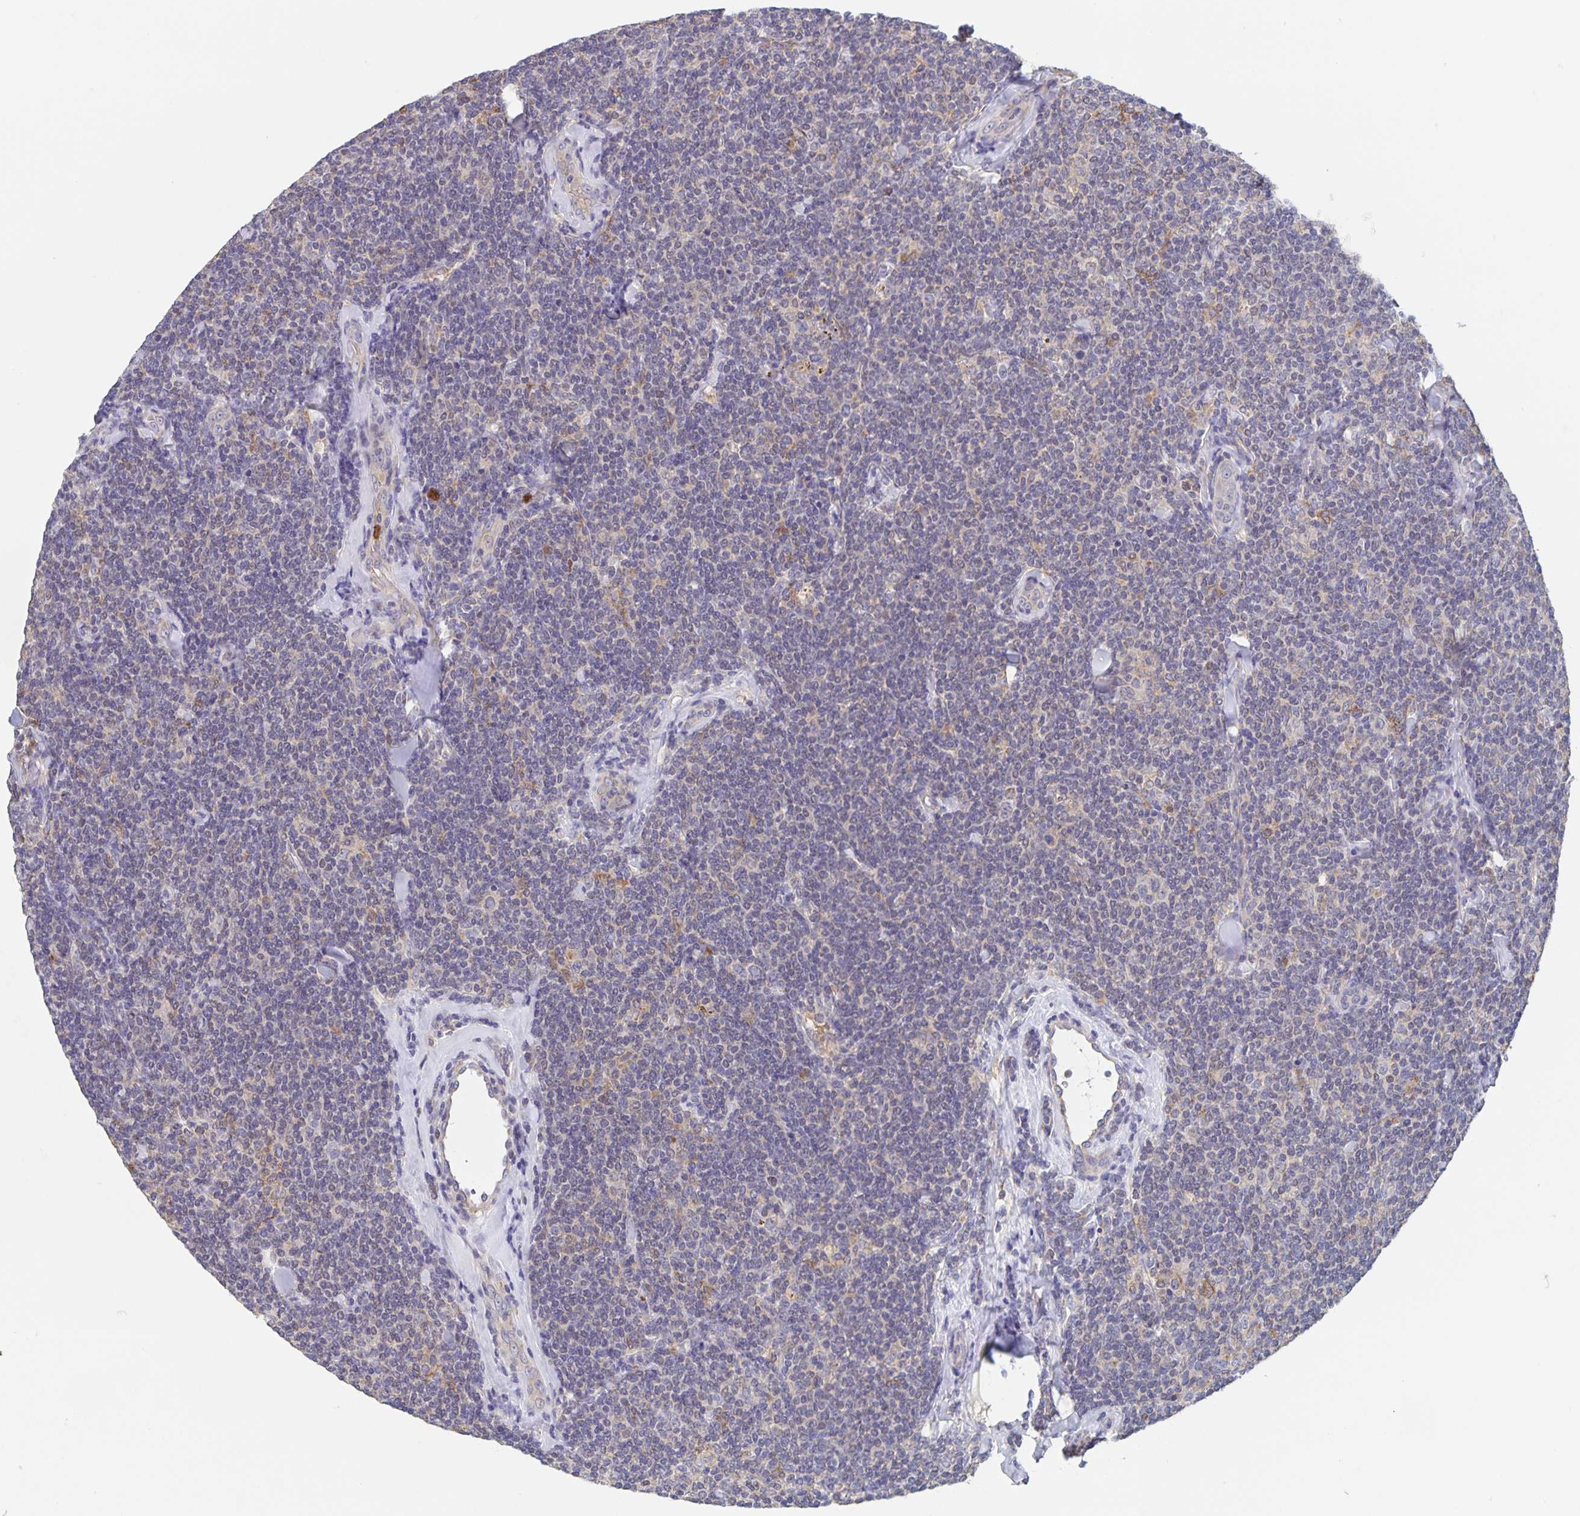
{"staining": {"intensity": "negative", "quantity": "none", "location": "none"}, "tissue": "lymphoma", "cell_type": "Tumor cells", "image_type": "cancer", "snomed": [{"axis": "morphology", "description": "Malignant lymphoma, non-Hodgkin's type, Low grade"}, {"axis": "topography", "description": "Lymph node"}], "caption": "Photomicrograph shows no protein expression in tumor cells of lymphoma tissue. (DAB (3,3'-diaminobenzidine) immunohistochemistry, high magnification).", "gene": "CDC42BPG", "patient": {"sex": "female", "age": 56}}